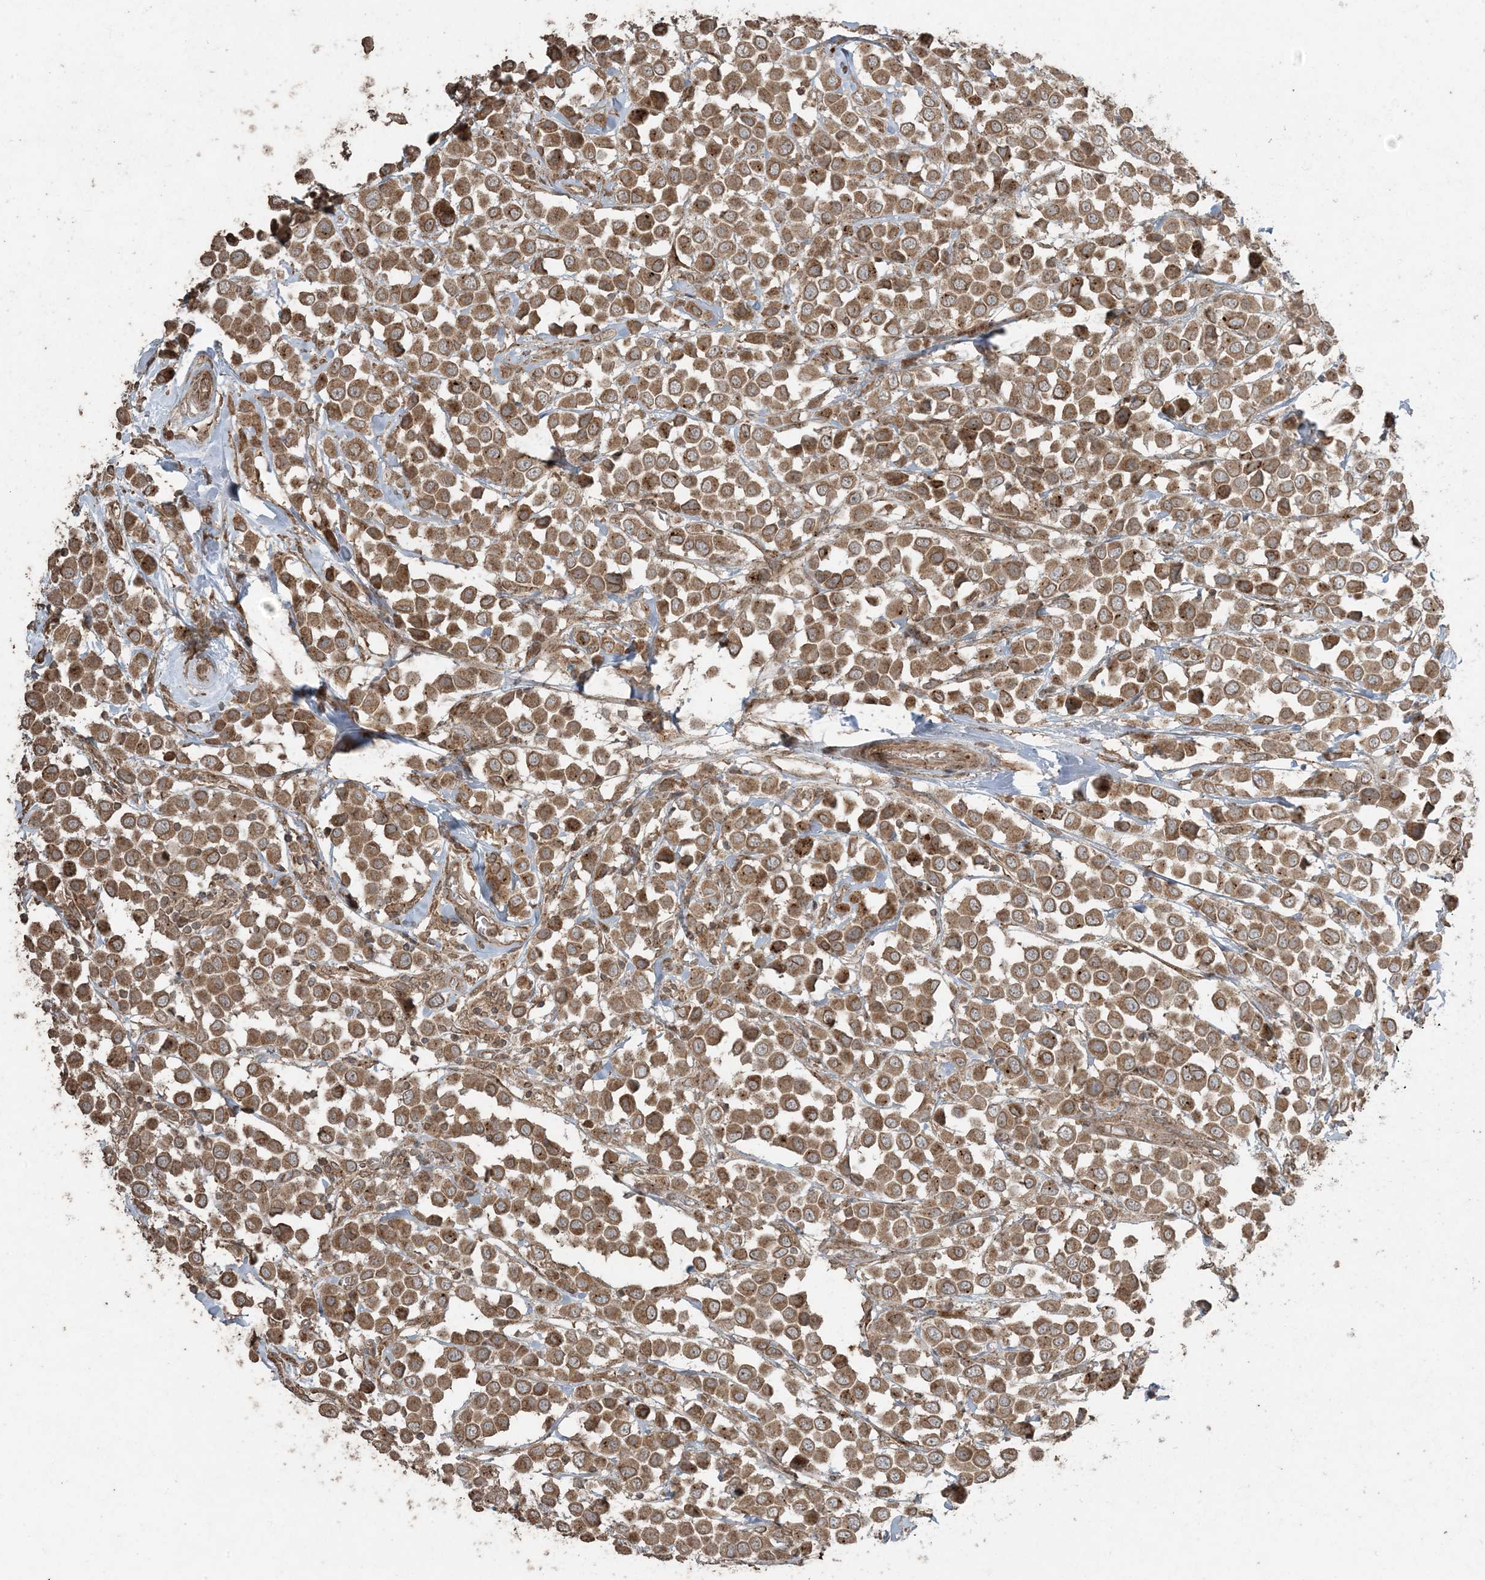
{"staining": {"intensity": "moderate", "quantity": ">75%", "location": "cytoplasmic/membranous"}, "tissue": "breast cancer", "cell_type": "Tumor cells", "image_type": "cancer", "snomed": [{"axis": "morphology", "description": "Duct carcinoma"}, {"axis": "topography", "description": "Breast"}], "caption": "The photomicrograph displays a brown stain indicating the presence of a protein in the cytoplasmic/membranous of tumor cells in breast cancer (infiltrating ductal carcinoma). (Stains: DAB in brown, nuclei in blue, Microscopy: brightfield microscopy at high magnification).", "gene": "DDX19B", "patient": {"sex": "female", "age": 61}}